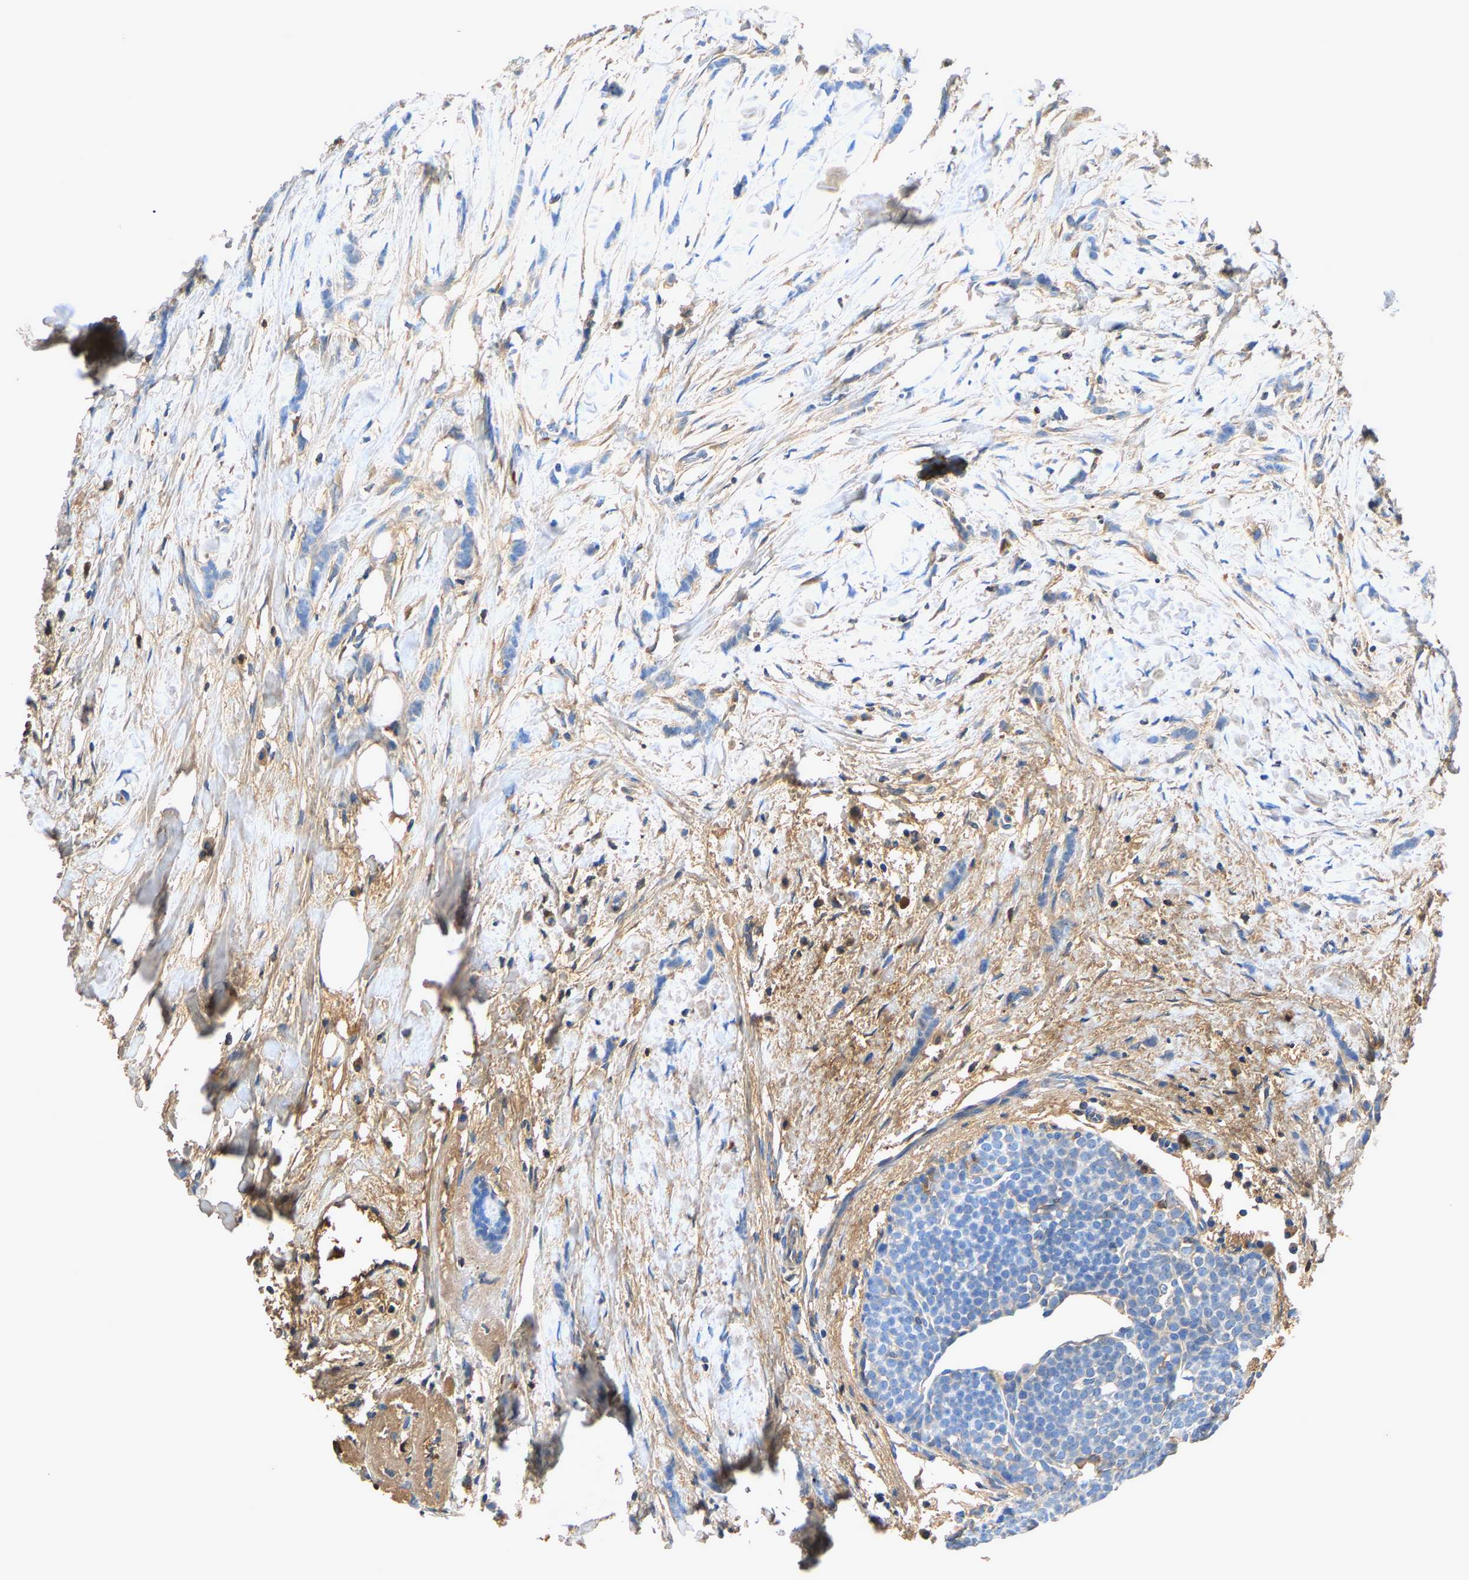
{"staining": {"intensity": "negative", "quantity": "none", "location": "none"}, "tissue": "breast cancer", "cell_type": "Tumor cells", "image_type": "cancer", "snomed": [{"axis": "morphology", "description": "Lobular carcinoma, in situ"}, {"axis": "morphology", "description": "Lobular carcinoma"}, {"axis": "topography", "description": "Breast"}], "caption": "Immunohistochemistry micrograph of human breast lobular carcinoma stained for a protein (brown), which exhibits no expression in tumor cells.", "gene": "STC1", "patient": {"sex": "female", "age": 41}}